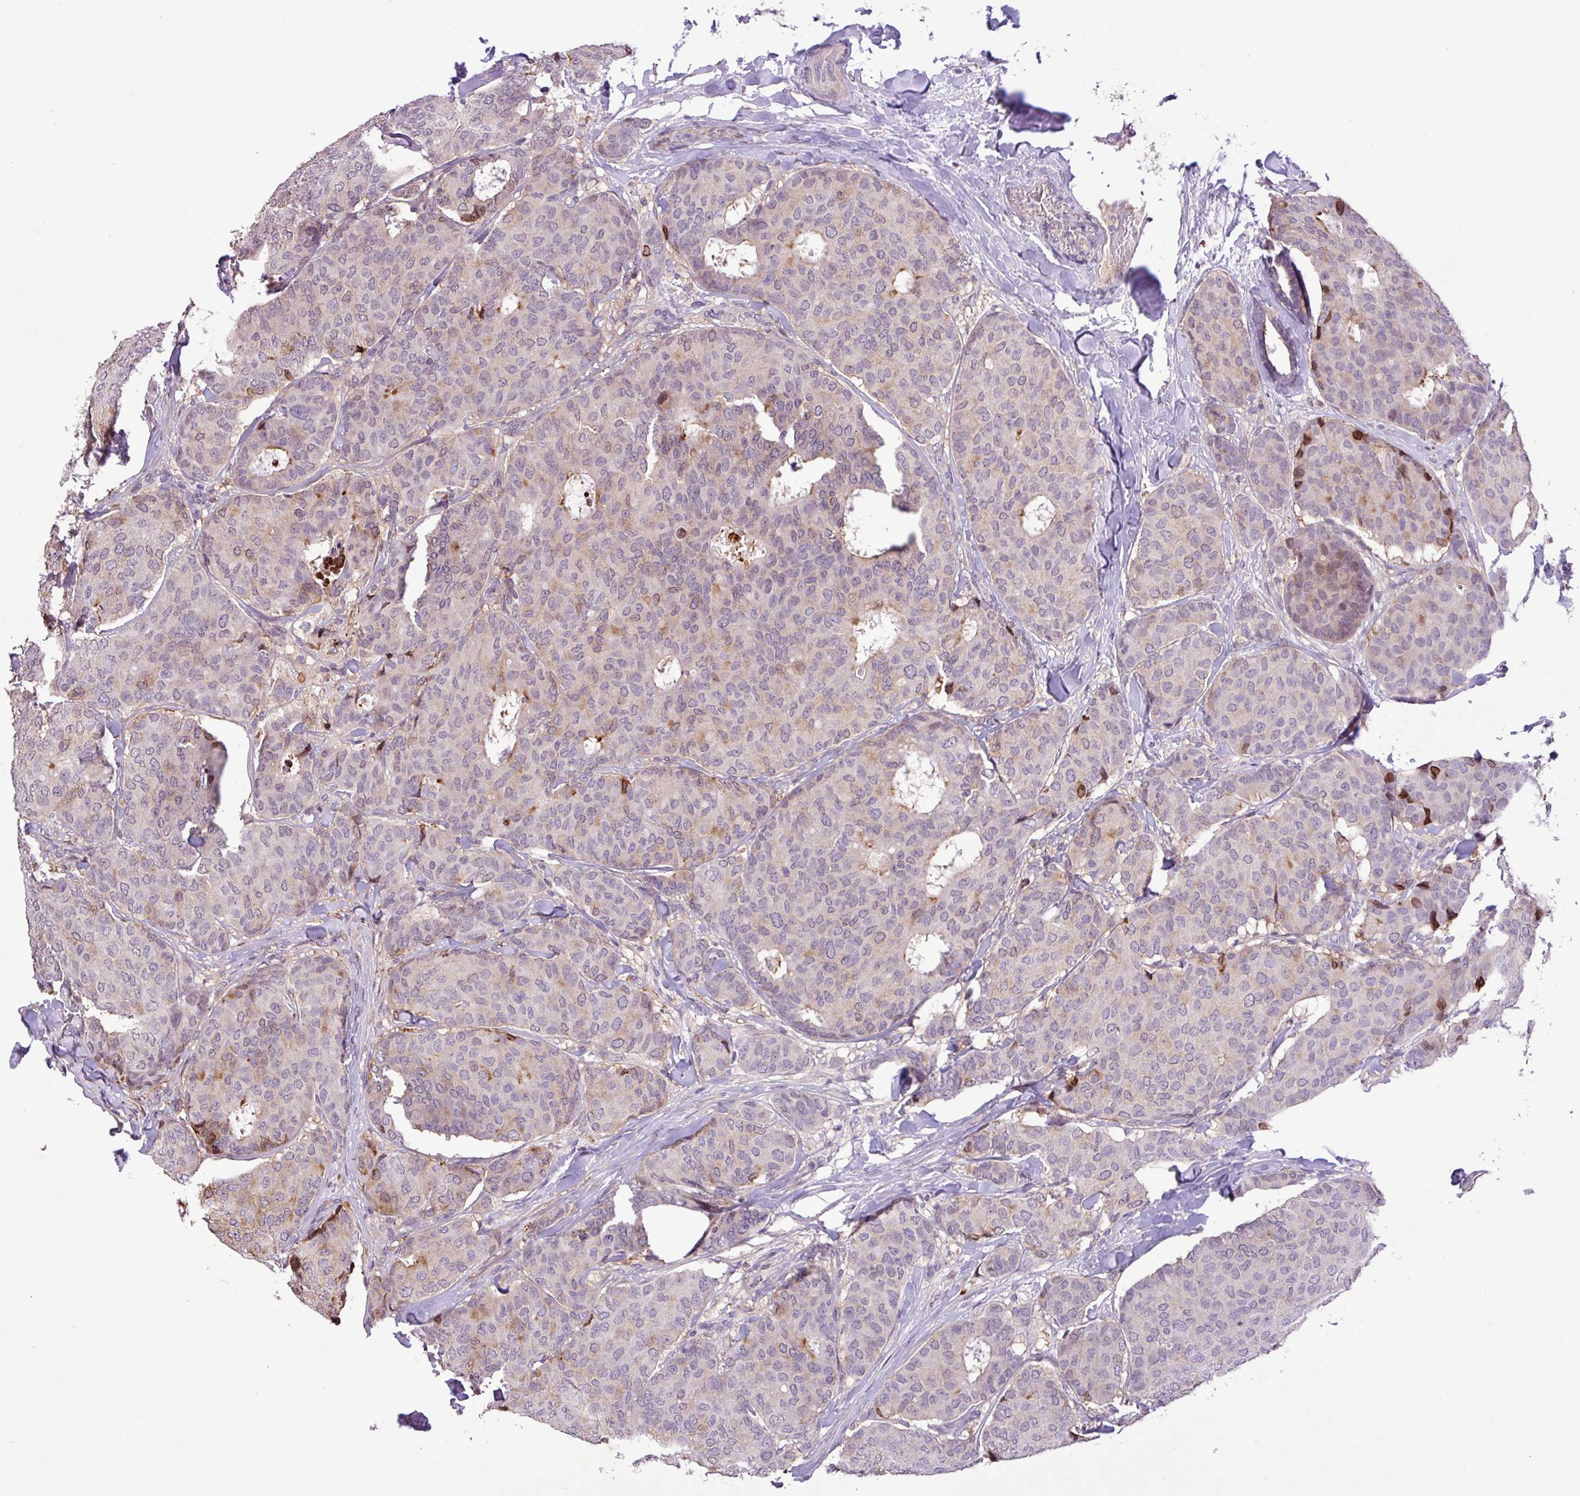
{"staining": {"intensity": "strong", "quantity": "<25%", "location": "cytoplasmic/membranous"}, "tissue": "breast cancer", "cell_type": "Tumor cells", "image_type": "cancer", "snomed": [{"axis": "morphology", "description": "Duct carcinoma"}, {"axis": "topography", "description": "Breast"}], "caption": "The histopathology image demonstrates a brown stain indicating the presence of a protein in the cytoplasmic/membranous of tumor cells in infiltrating ductal carcinoma (breast). (DAB = brown stain, brightfield microscopy at high magnification).", "gene": "RPP25L", "patient": {"sex": "female", "age": 75}}